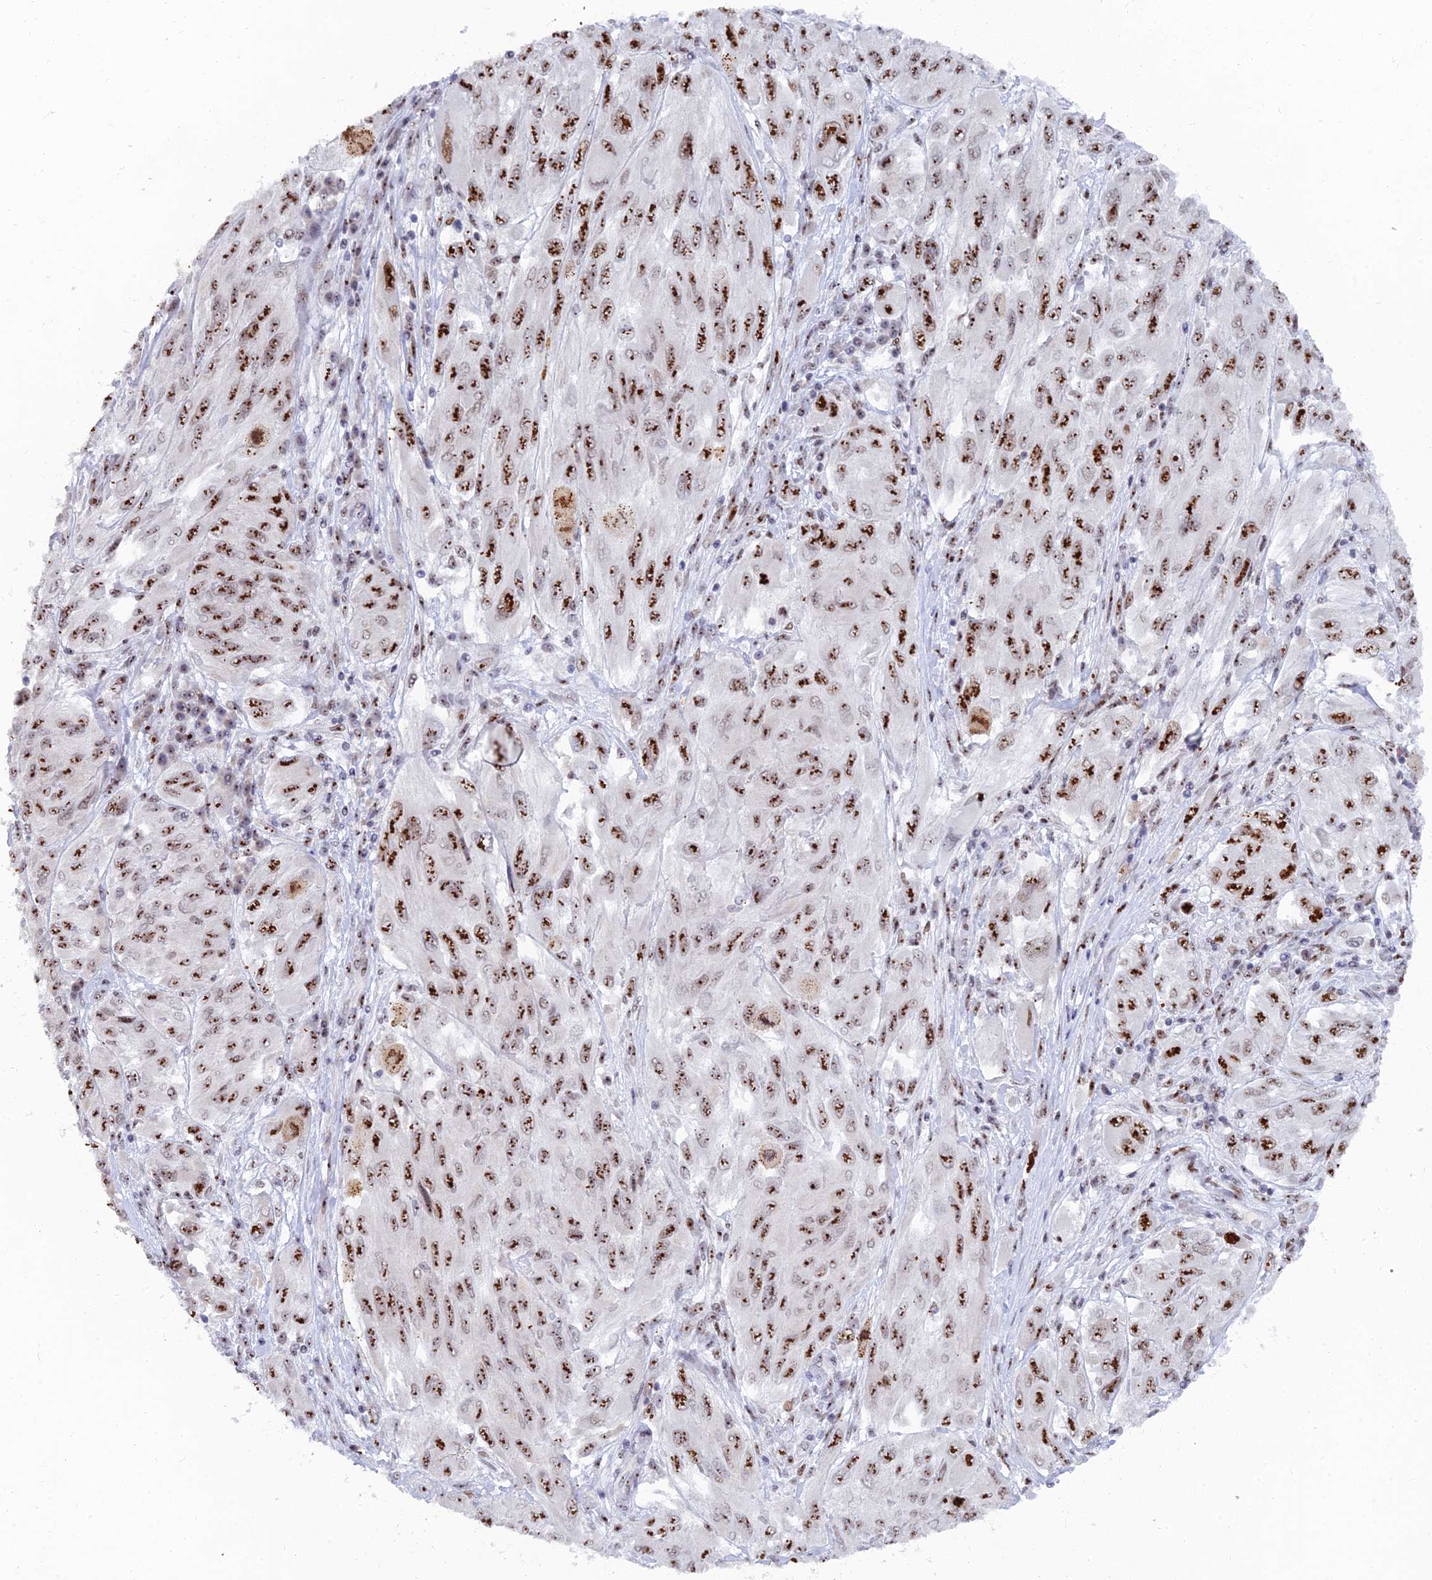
{"staining": {"intensity": "strong", "quantity": ">75%", "location": "nuclear"}, "tissue": "melanoma", "cell_type": "Tumor cells", "image_type": "cancer", "snomed": [{"axis": "morphology", "description": "Malignant melanoma, NOS"}, {"axis": "topography", "description": "Skin"}], "caption": "The immunohistochemical stain labels strong nuclear expression in tumor cells of melanoma tissue.", "gene": "RSL1D1", "patient": {"sex": "female", "age": 91}}